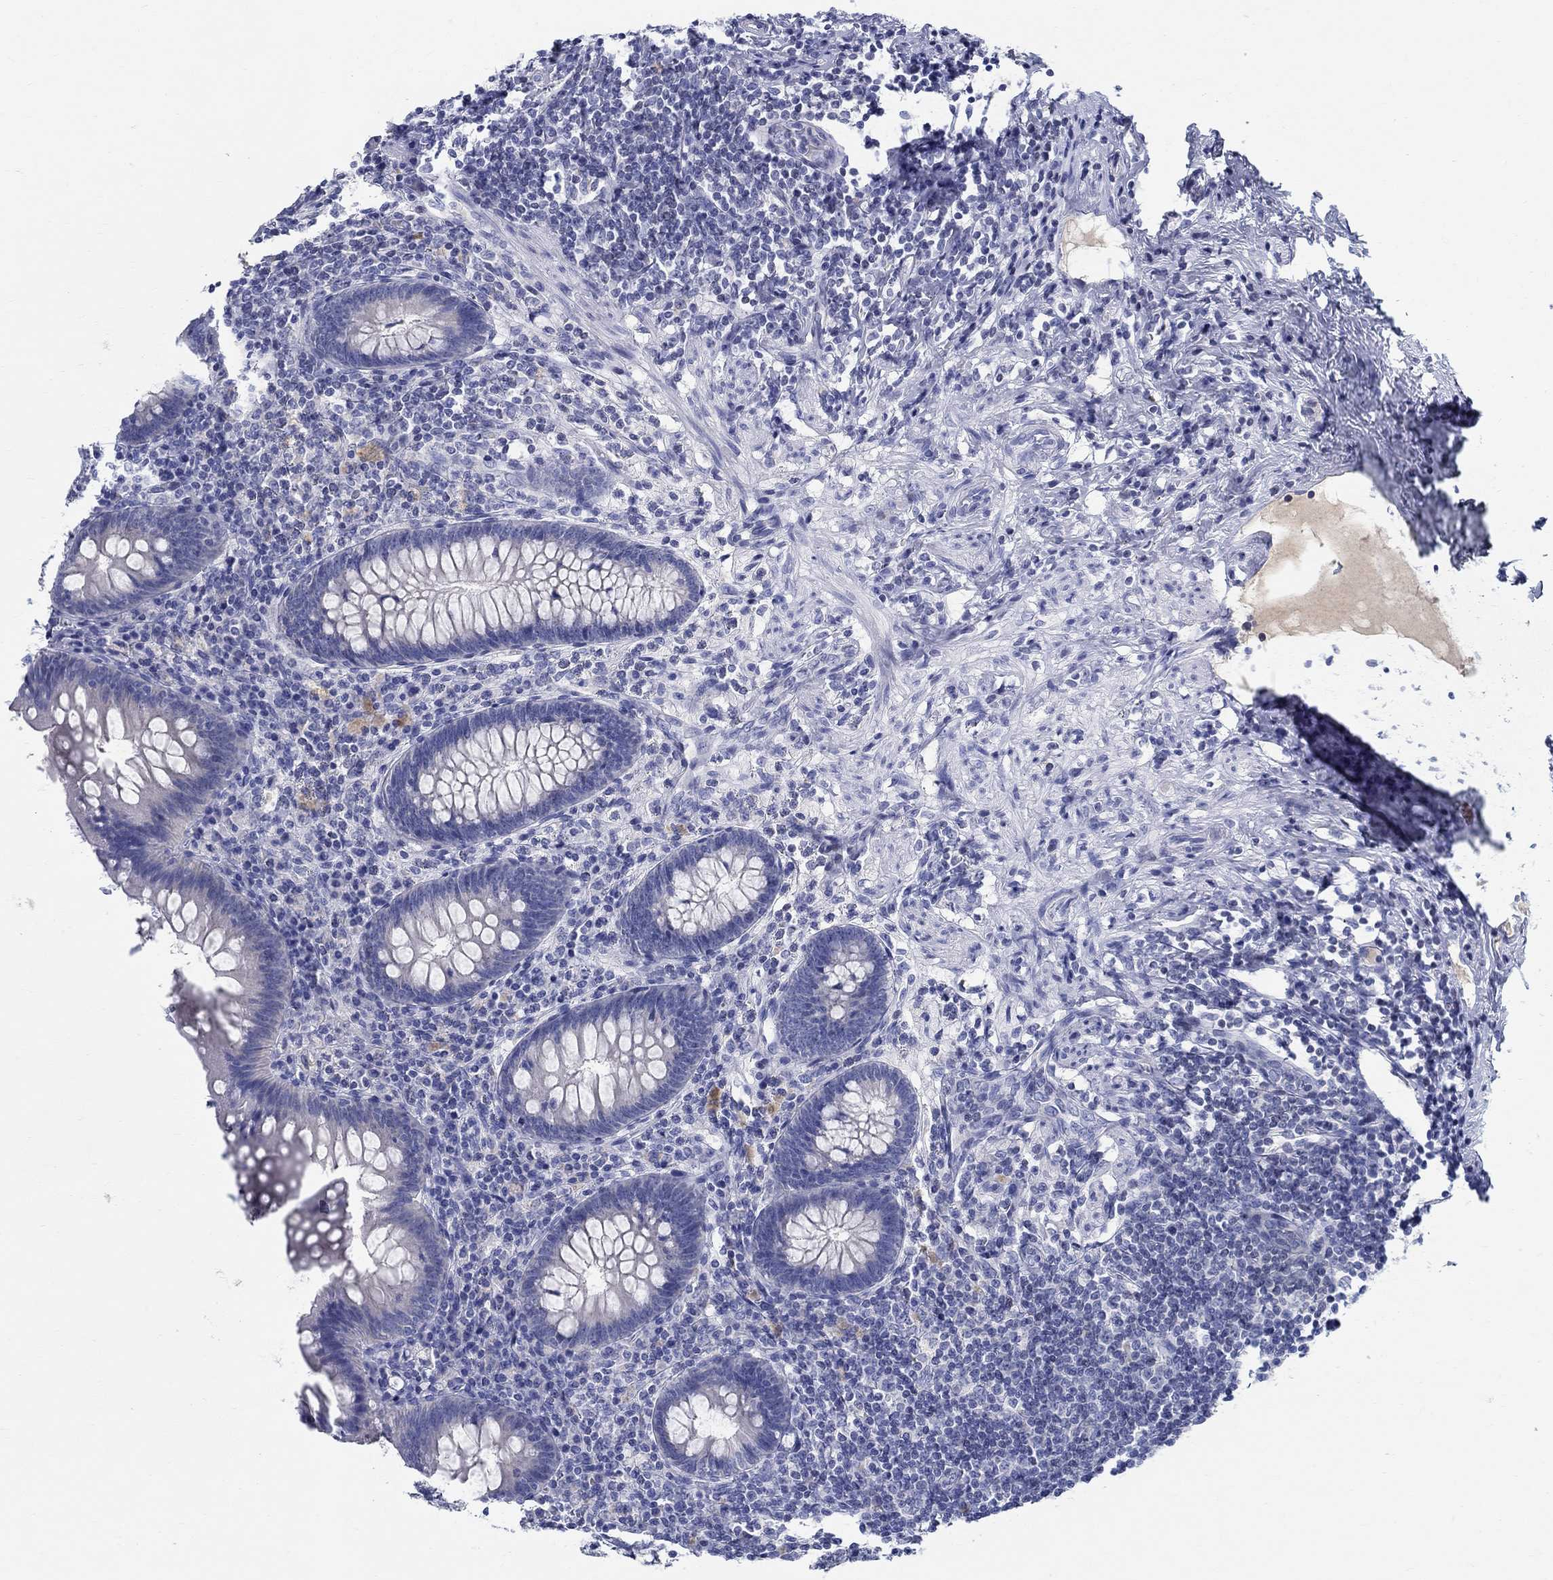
{"staining": {"intensity": "negative", "quantity": "none", "location": "none"}, "tissue": "appendix", "cell_type": "Glandular cells", "image_type": "normal", "snomed": [{"axis": "morphology", "description": "Normal tissue, NOS"}, {"axis": "topography", "description": "Appendix"}], "caption": "Immunohistochemistry (IHC) photomicrograph of normal appendix: human appendix stained with DAB displays no significant protein positivity in glandular cells.", "gene": "CRYGA", "patient": {"sex": "male", "age": 47}}